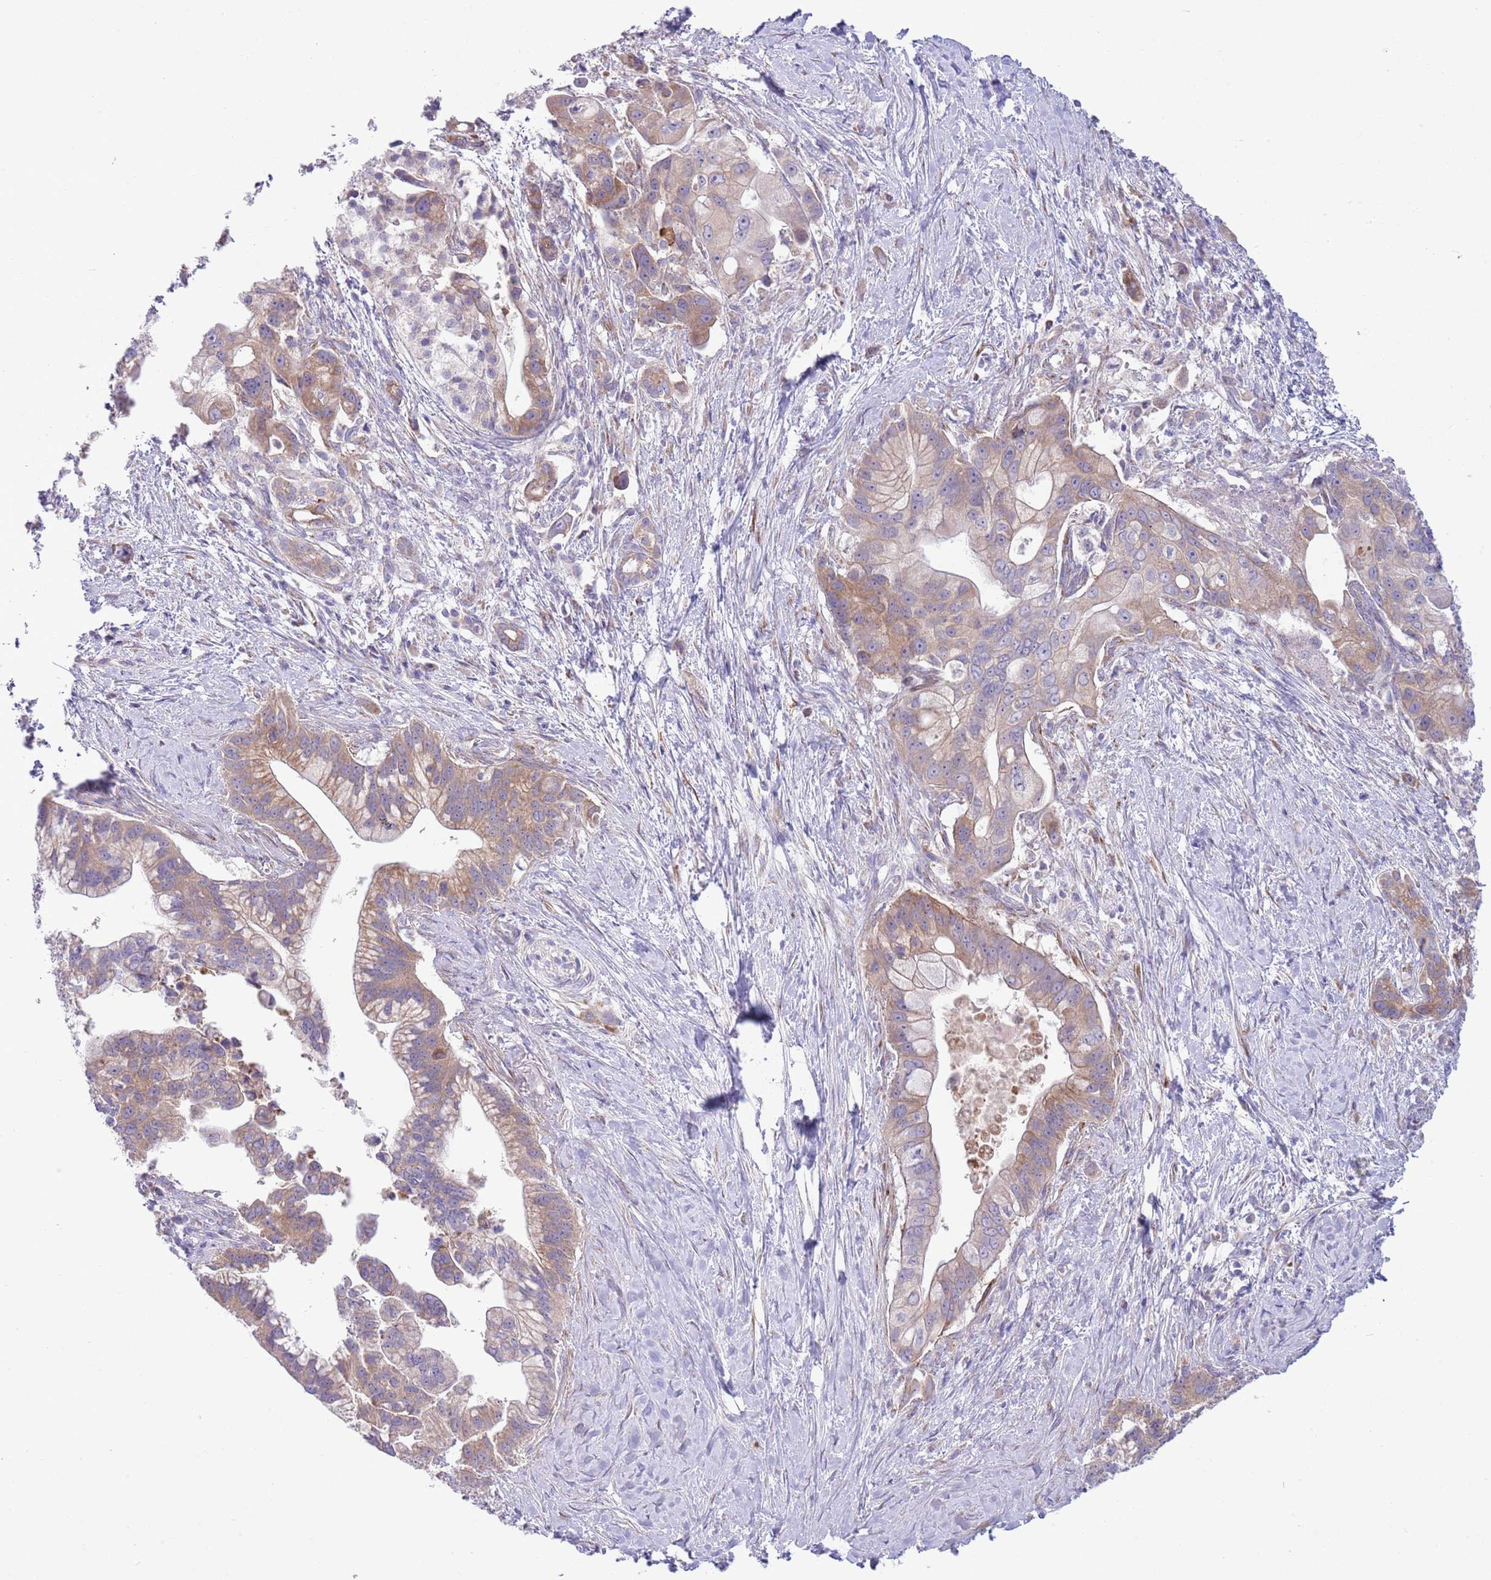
{"staining": {"intensity": "moderate", "quantity": "25%-75%", "location": "cytoplasmic/membranous"}, "tissue": "pancreatic cancer", "cell_type": "Tumor cells", "image_type": "cancer", "snomed": [{"axis": "morphology", "description": "Adenocarcinoma, NOS"}, {"axis": "topography", "description": "Pancreas"}], "caption": "Pancreatic cancer stained with a protein marker exhibits moderate staining in tumor cells.", "gene": "TOMM5", "patient": {"sex": "male", "age": 68}}